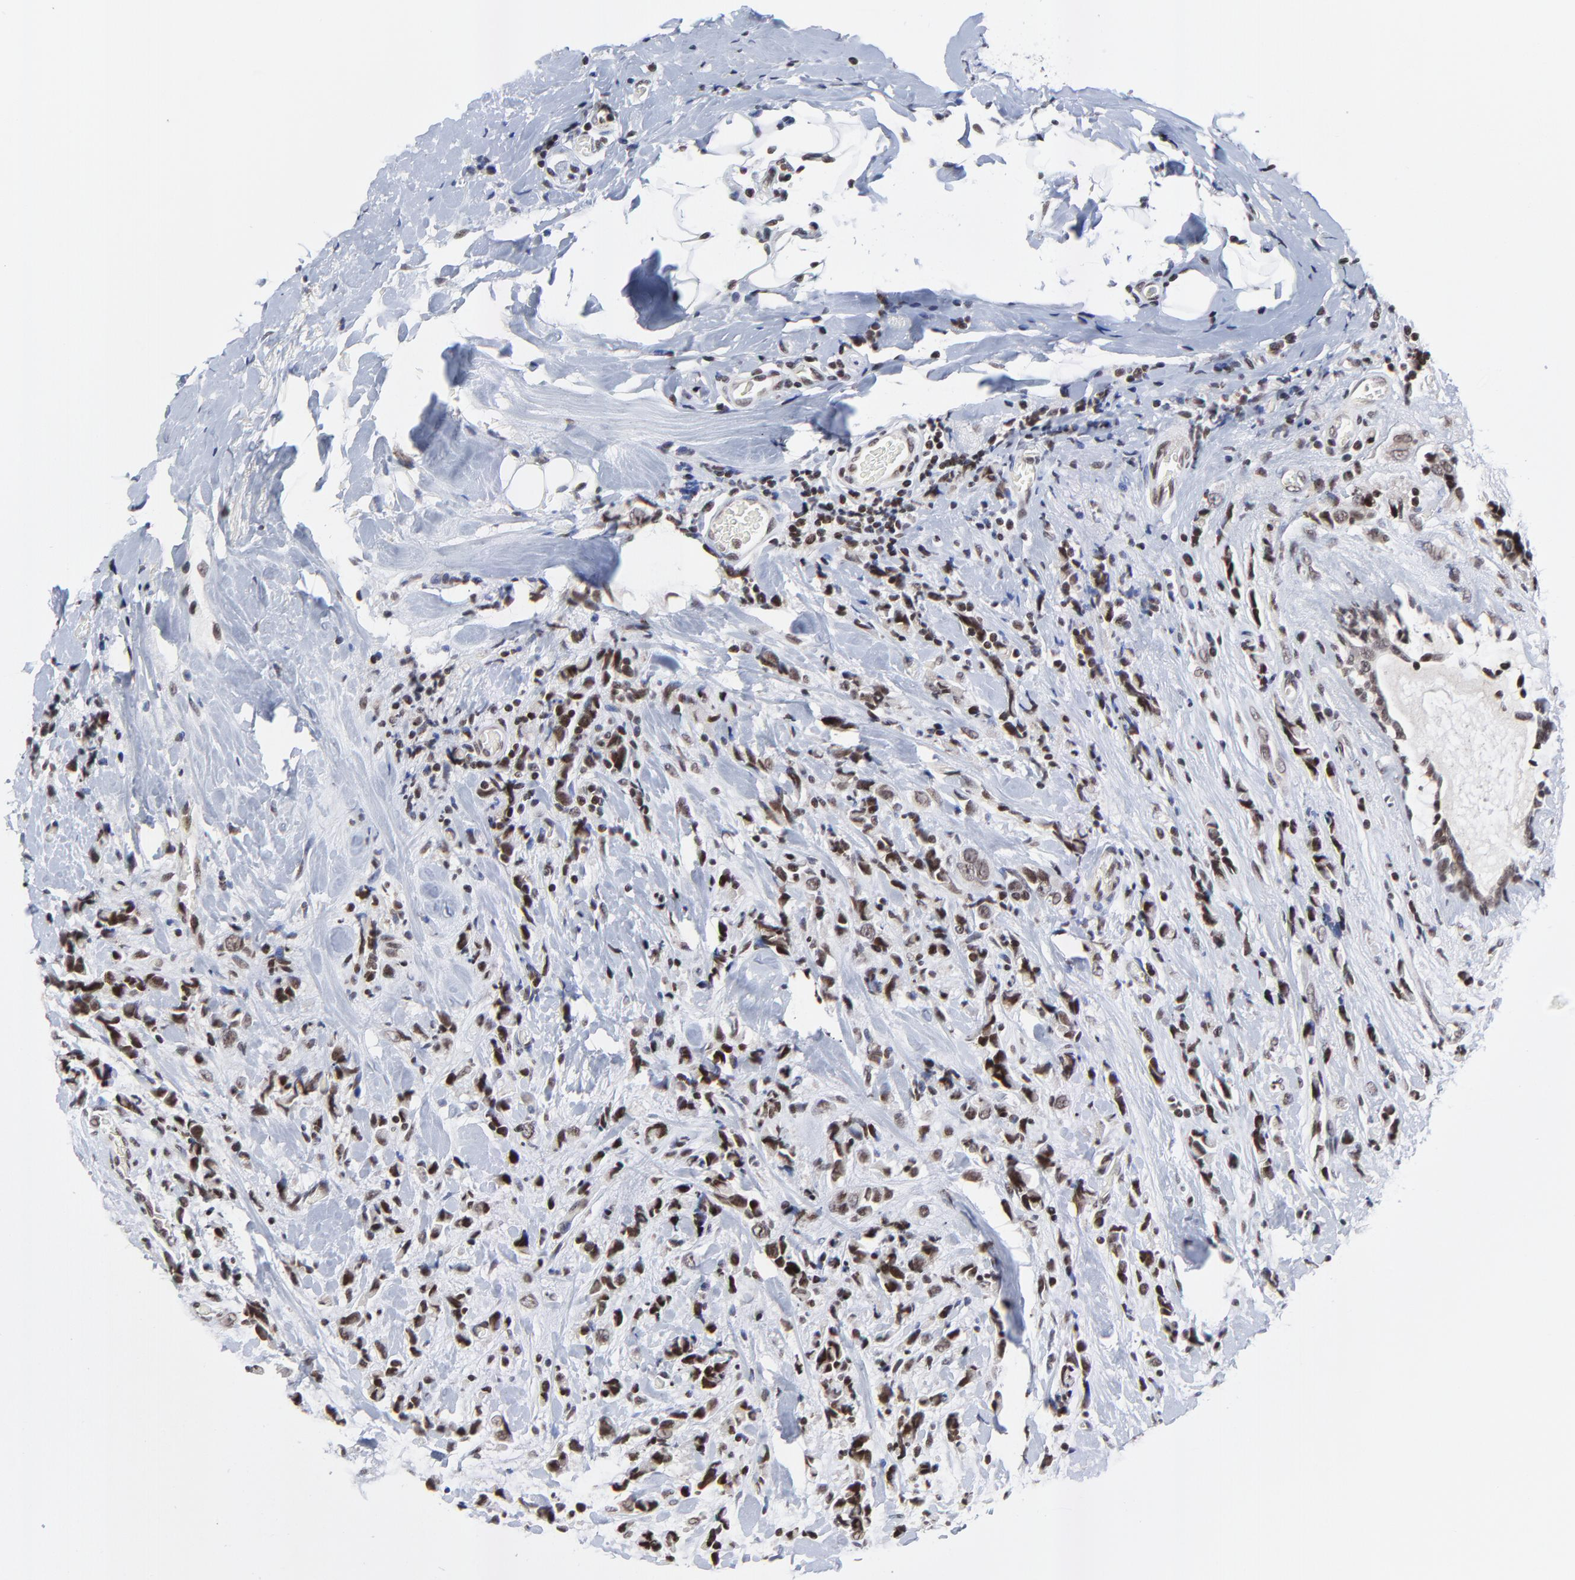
{"staining": {"intensity": "strong", "quantity": ">75%", "location": "cytoplasmic/membranous,nuclear"}, "tissue": "breast cancer", "cell_type": "Tumor cells", "image_type": "cancer", "snomed": [{"axis": "morphology", "description": "Lobular carcinoma"}, {"axis": "topography", "description": "Breast"}], "caption": "Protein staining of breast lobular carcinoma tissue exhibits strong cytoplasmic/membranous and nuclear expression in approximately >75% of tumor cells.", "gene": "ZNF777", "patient": {"sex": "female", "age": 57}}